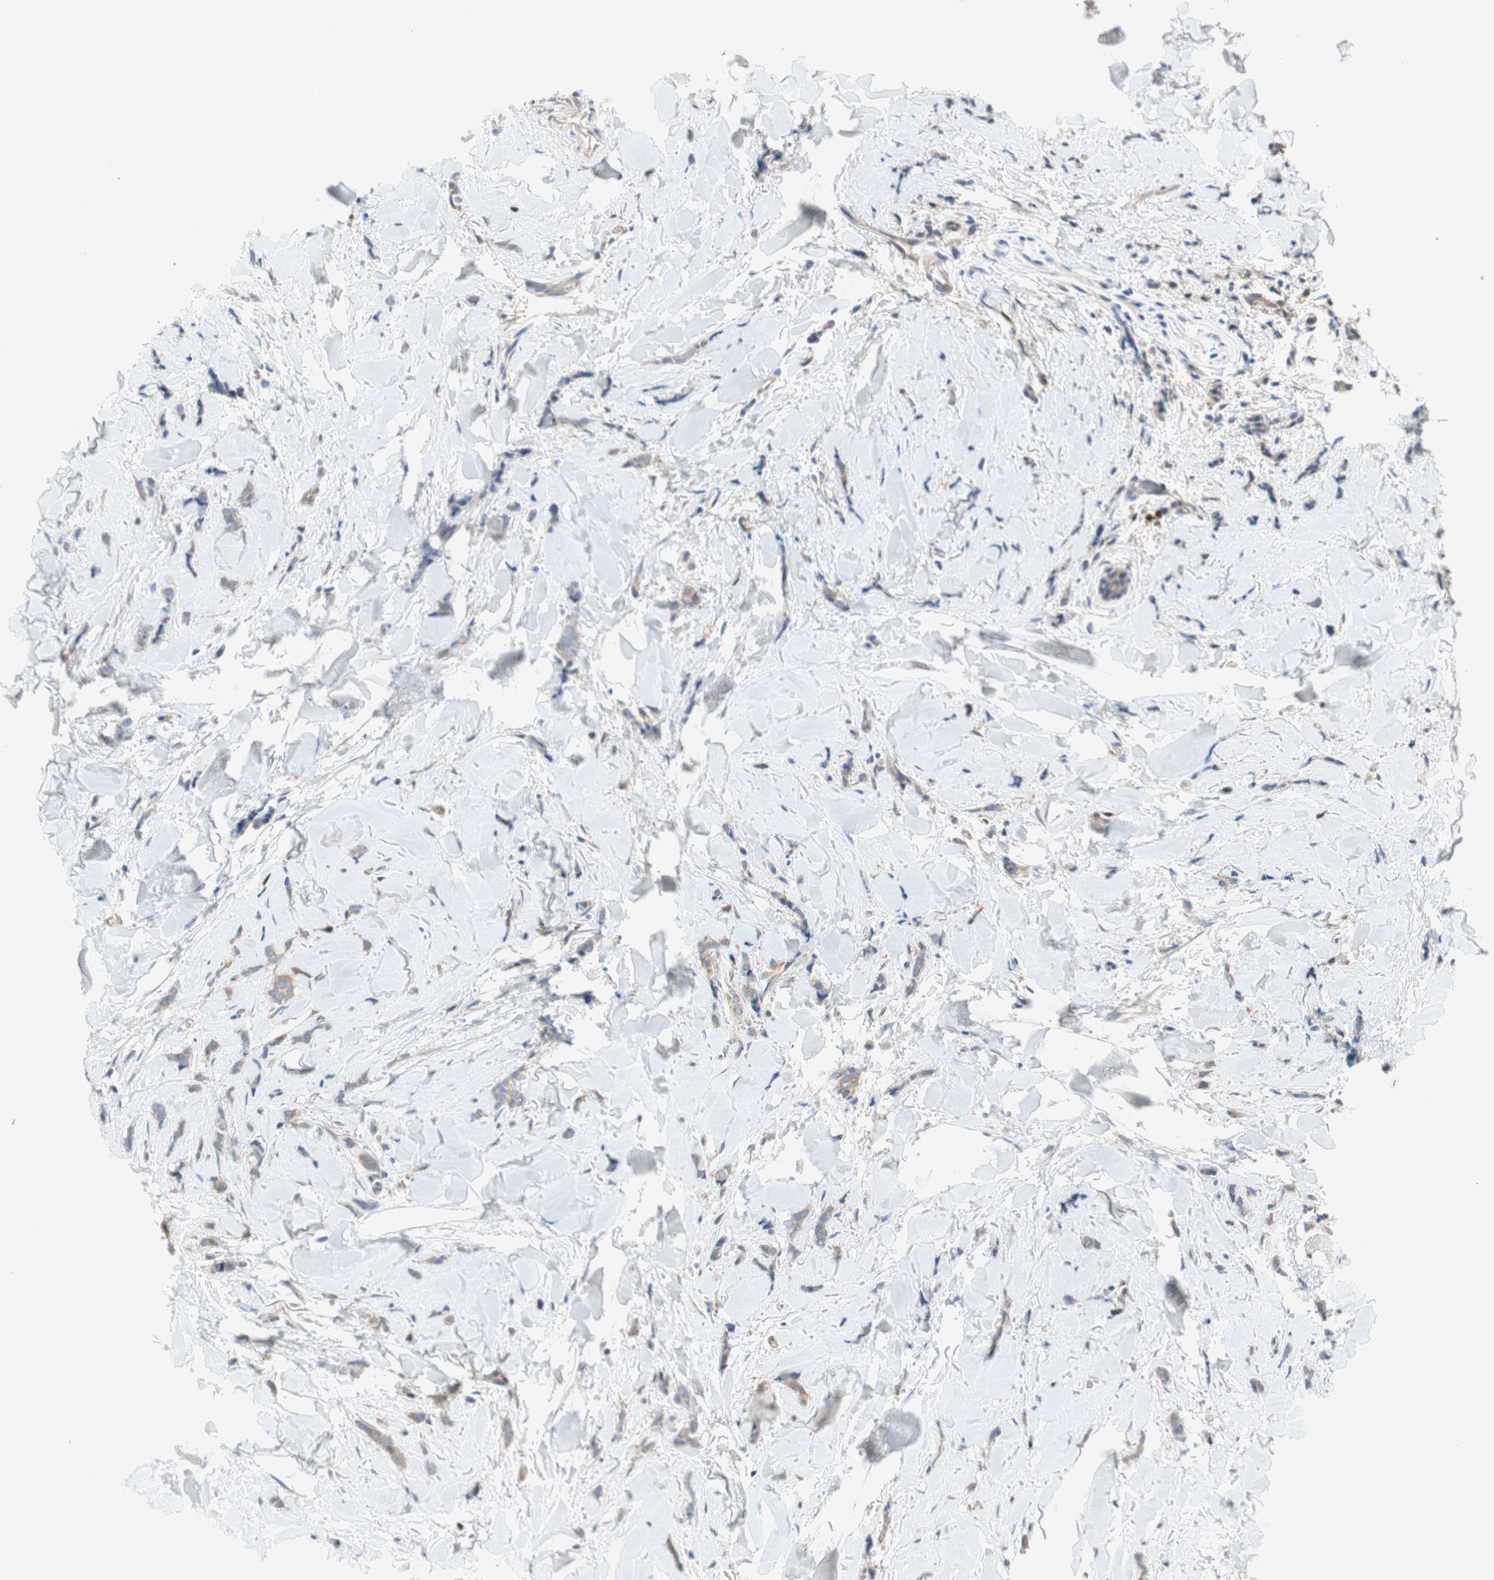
{"staining": {"intensity": "weak", "quantity": "25%-75%", "location": "cytoplasmic/membranous"}, "tissue": "breast cancer", "cell_type": "Tumor cells", "image_type": "cancer", "snomed": [{"axis": "morphology", "description": "Lobular carcinoma"}, {"axis": "topography", "description": "Skin"}, {"axis": "topography", "description": "Breast"}], "caption": "Protein expression analysis of breast lobular carcinoma exhibits weak cytoplasmic/membranous staining in approximately 25%-75% of tumor cells.", "gene": "RELB", "patient": {"sex": "female", "age": 46}}